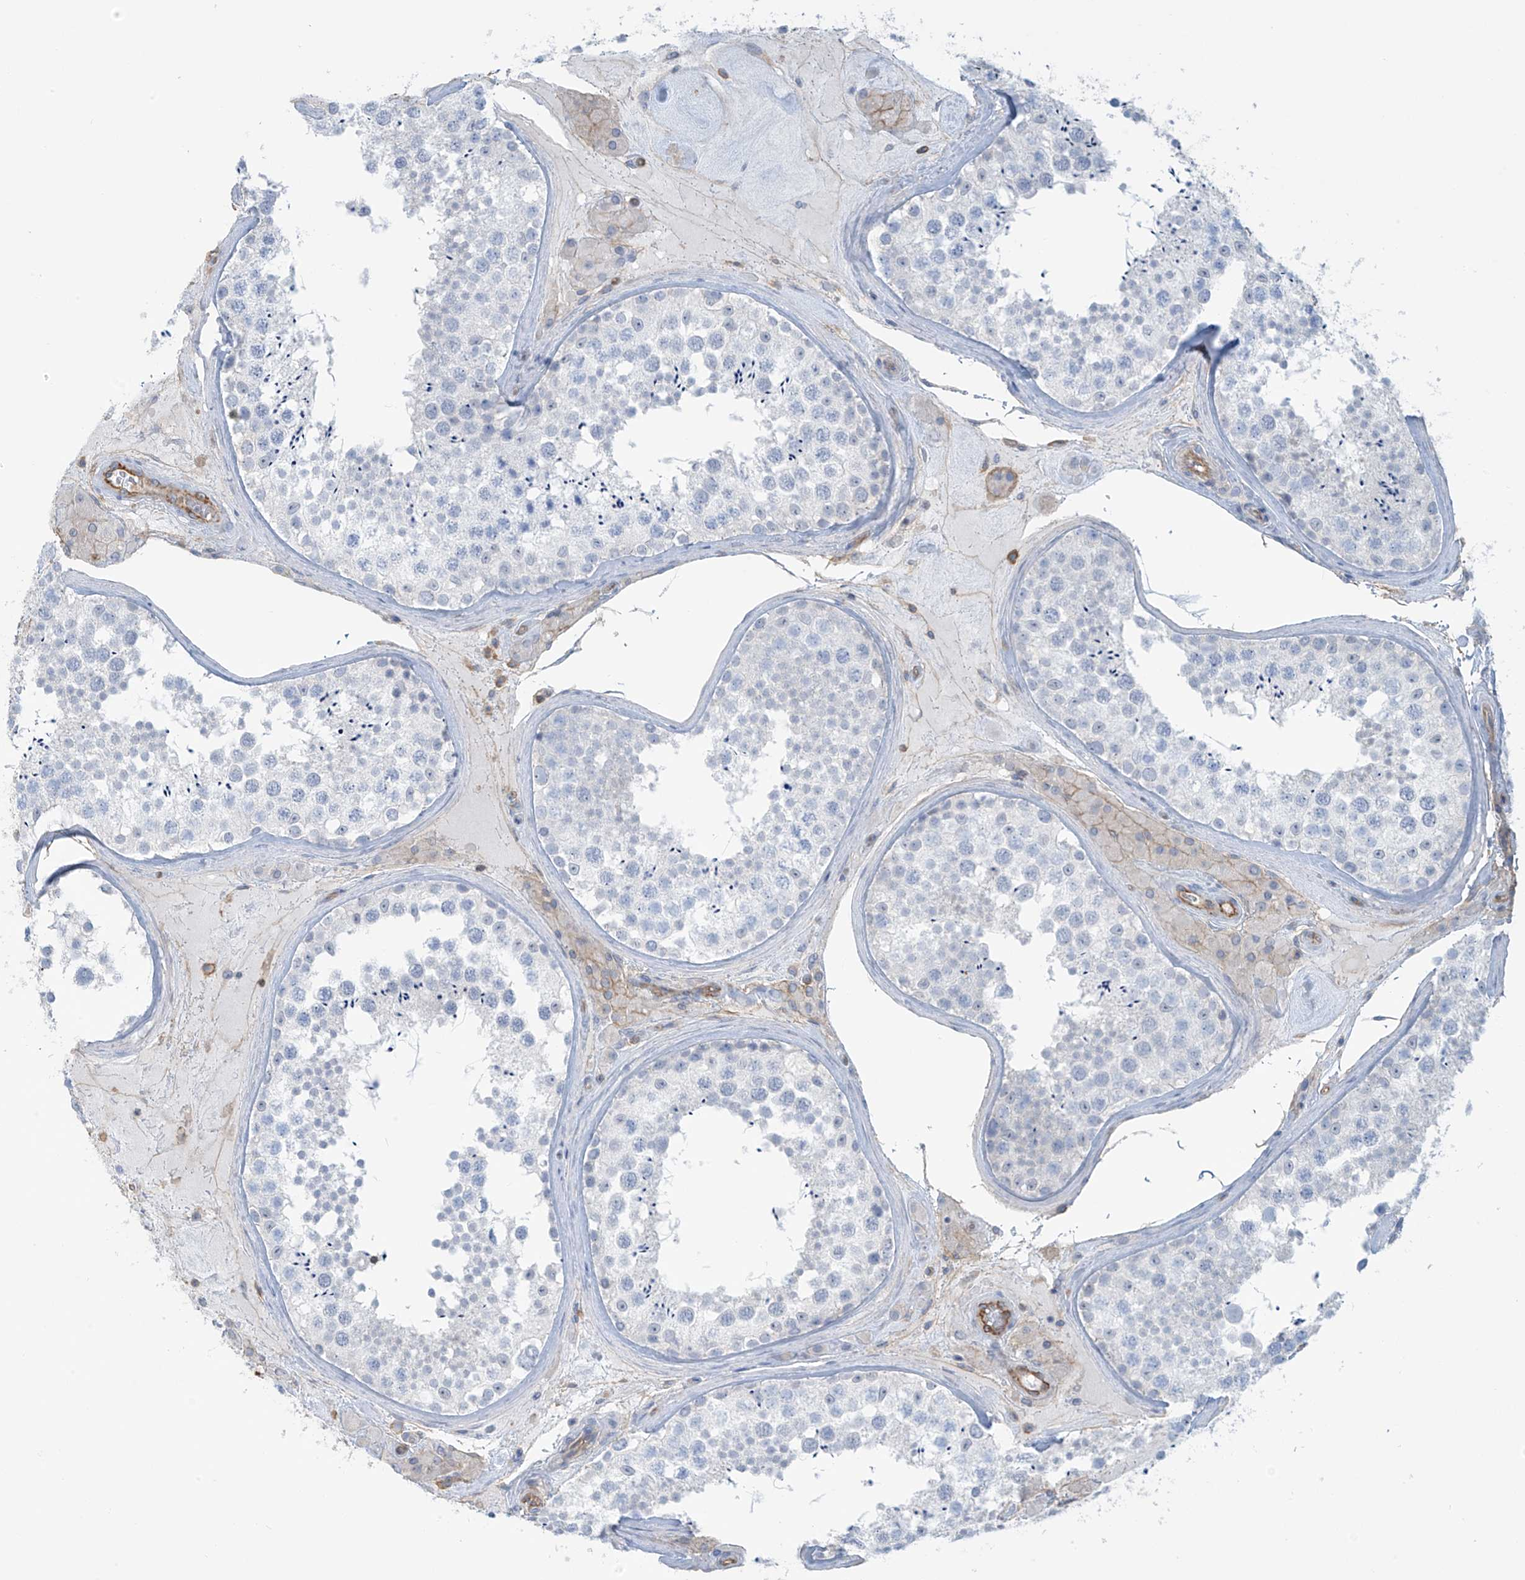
{"staining": {"intensity": "negative", "quantity": "none", "location": "none"}, "tissue": "testis", "cell_type": "Cells in seminiferous ducts", "image_type": "normal", "snomed": [{"axis": "morphology", "description": "Normal tissue, NOS"}, {"axis": "topography", "description": "Testis"}], "caption": "Protein analysis of benign testis reveals no significant positivity in cells in seminiferous ducts.", "gene": "ZNF846", "patient": {"sex": "male", "age": 46}}